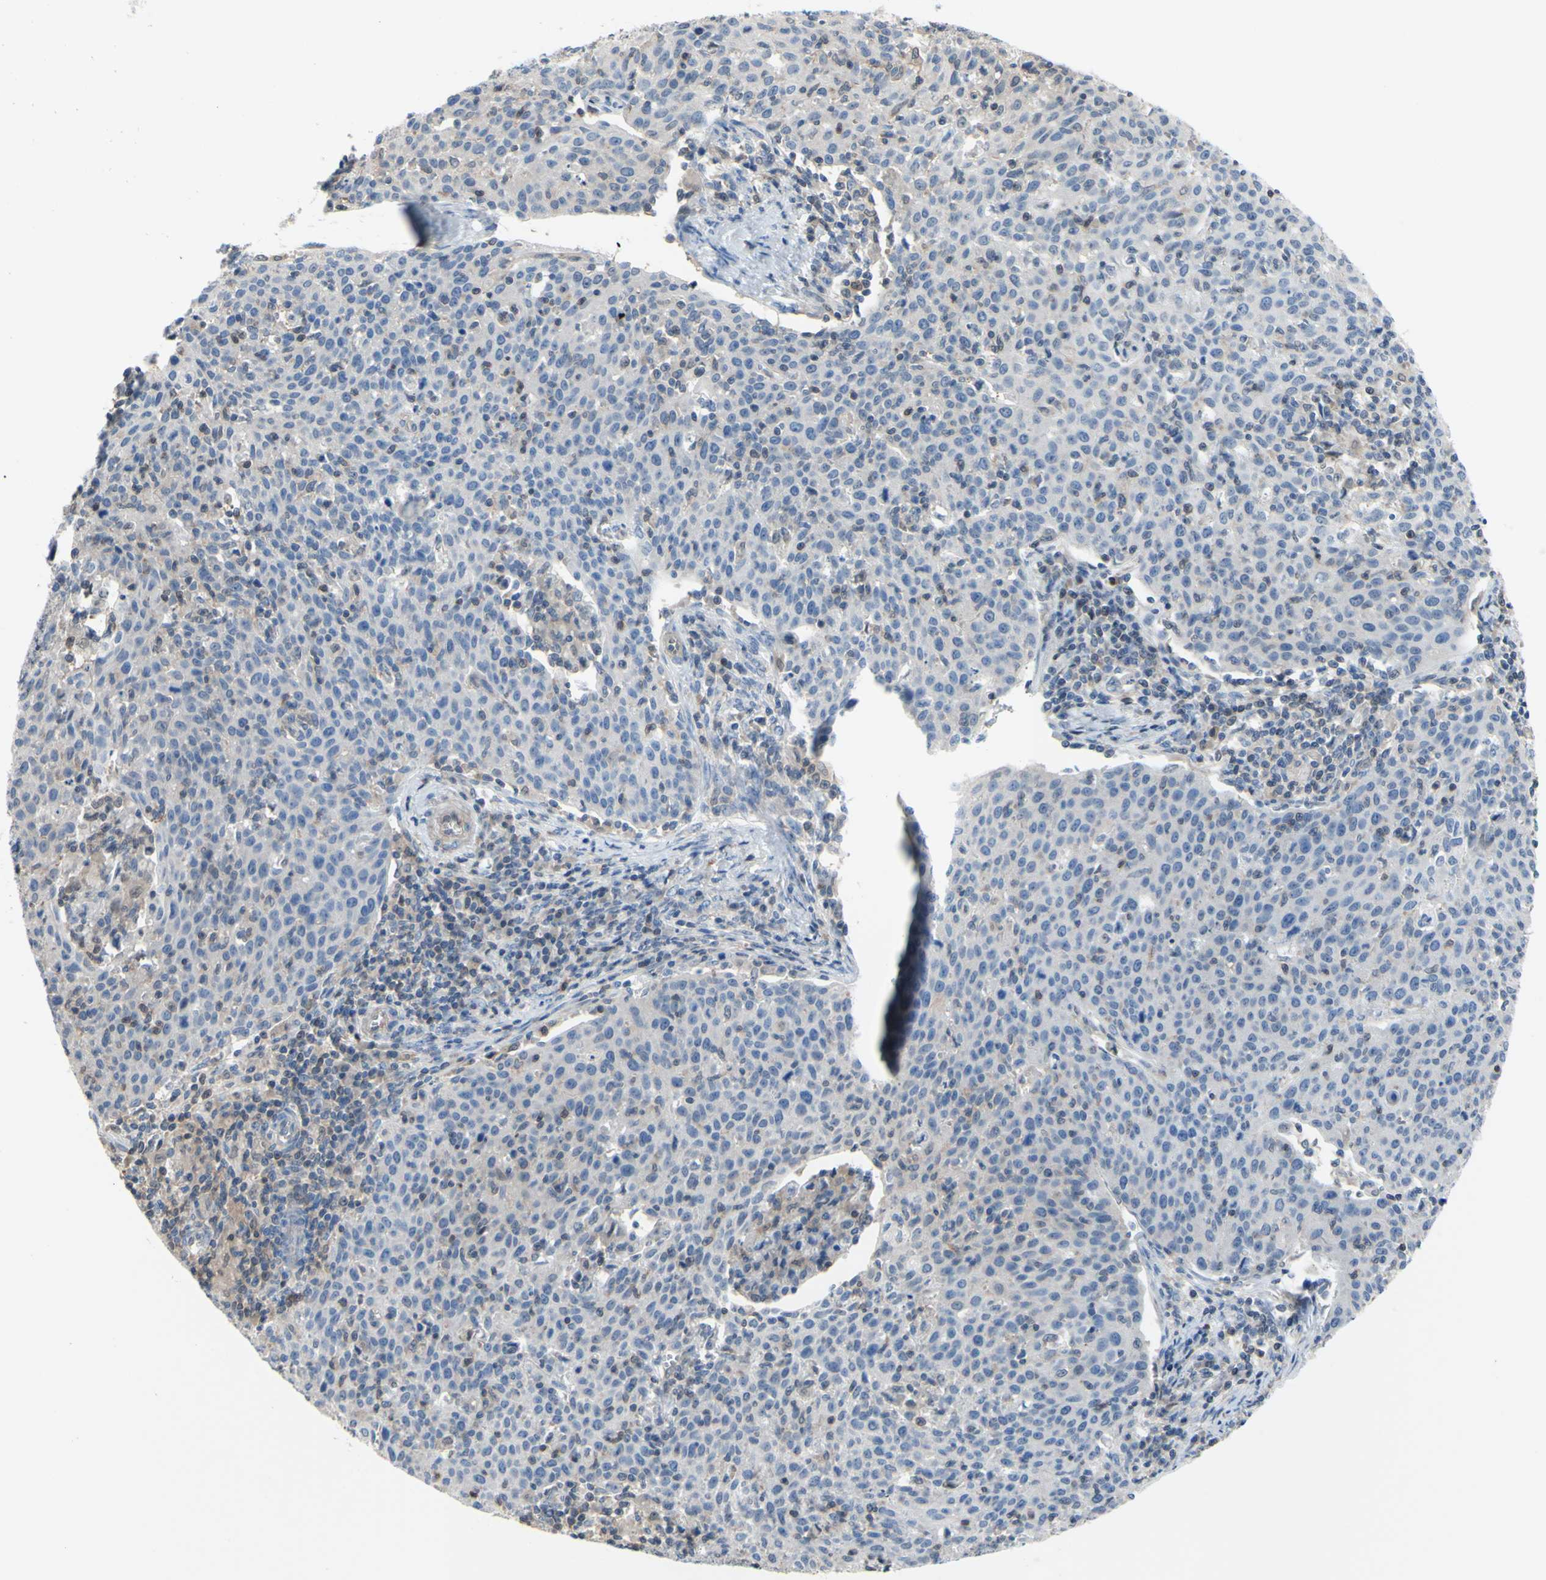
{"staining": {"intensity": "weak", "quantity": "<25%", "location": "cytoplasmic/membranous"}, "tissue": "cervical cancer", "cell_type": "Tumor cells", "image_type": "cancer", "snomed": [{"axis": "morphology", "description": "Squamous cell carcinoma, NOS"}, {"axis": "topography", "description": "Cervix"}], "caption": "IHC image of neoplastic tissue: human squamous cell carcinoma (cervical) stained with DAB demonstrates no significant protein expression in tumor cells. (Stains: DAB (3,3'-diaminobenzidine) immunohistochemistry with hematoxylin counter stain, Microscopy: brightfield microscopy at high magnification).", "gene": "UPK3B", "patient": {"sex": "female", "age": 38}}